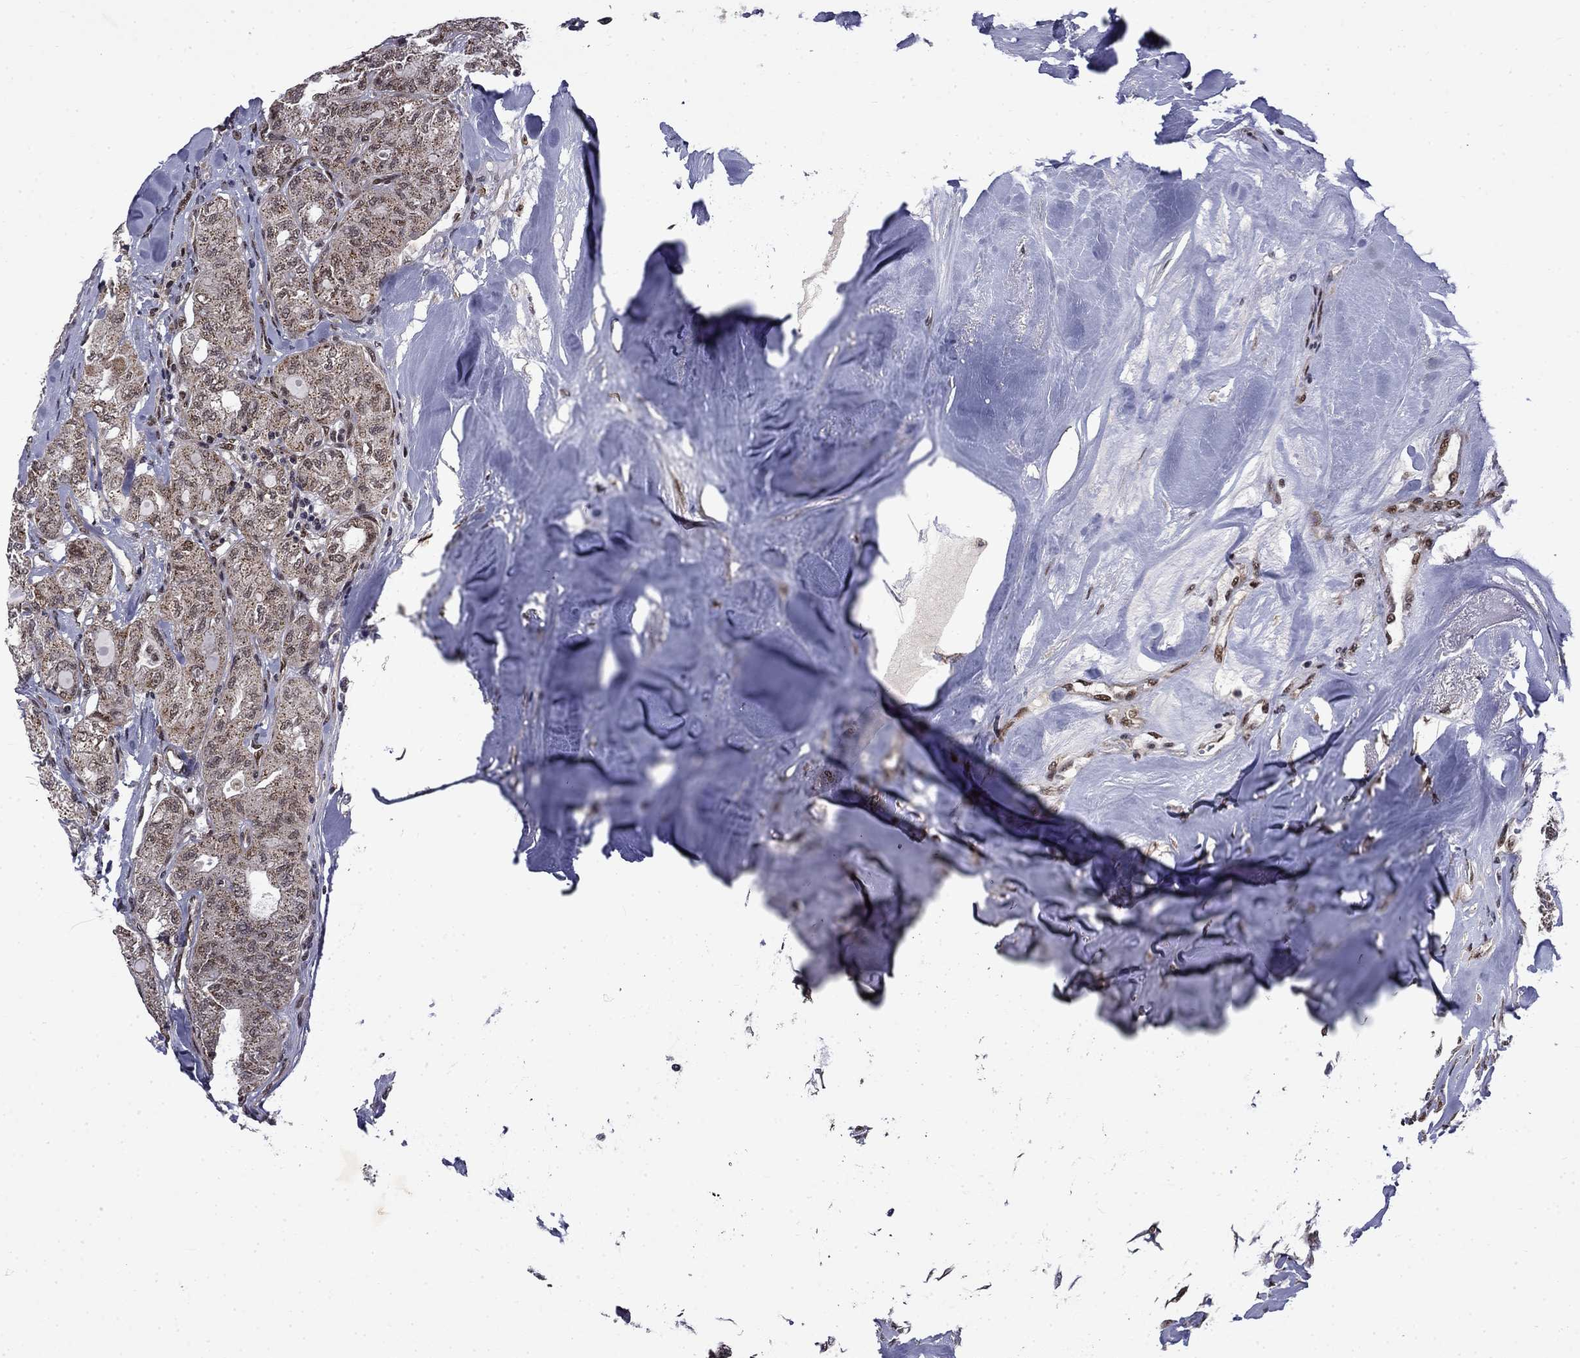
{"staining": {"intensity": "weak", "quantity": "25%-75%", "location": "cytoplasmic/membranous"}, "tissue": "thyroid cancer", "cell_type": "Tumor cells", "image_type": "cancer", "snomed": [{"axis": "morphology", "description": "Follicular adenoma carcinoma, NOS"}, {"axis": "topography", "description": "Thyroid gland"}], "caption": "IHC micrograph of follicular adenoma carcinoma (thyroid) stained for a protein (brown), which demonstrates low levels of weak cytoplasmic/membranous positivity in approximately 25%-75% of tumor cells.", "gene": "KPNA3", "patient": {"sex": "male", "age": 75}}